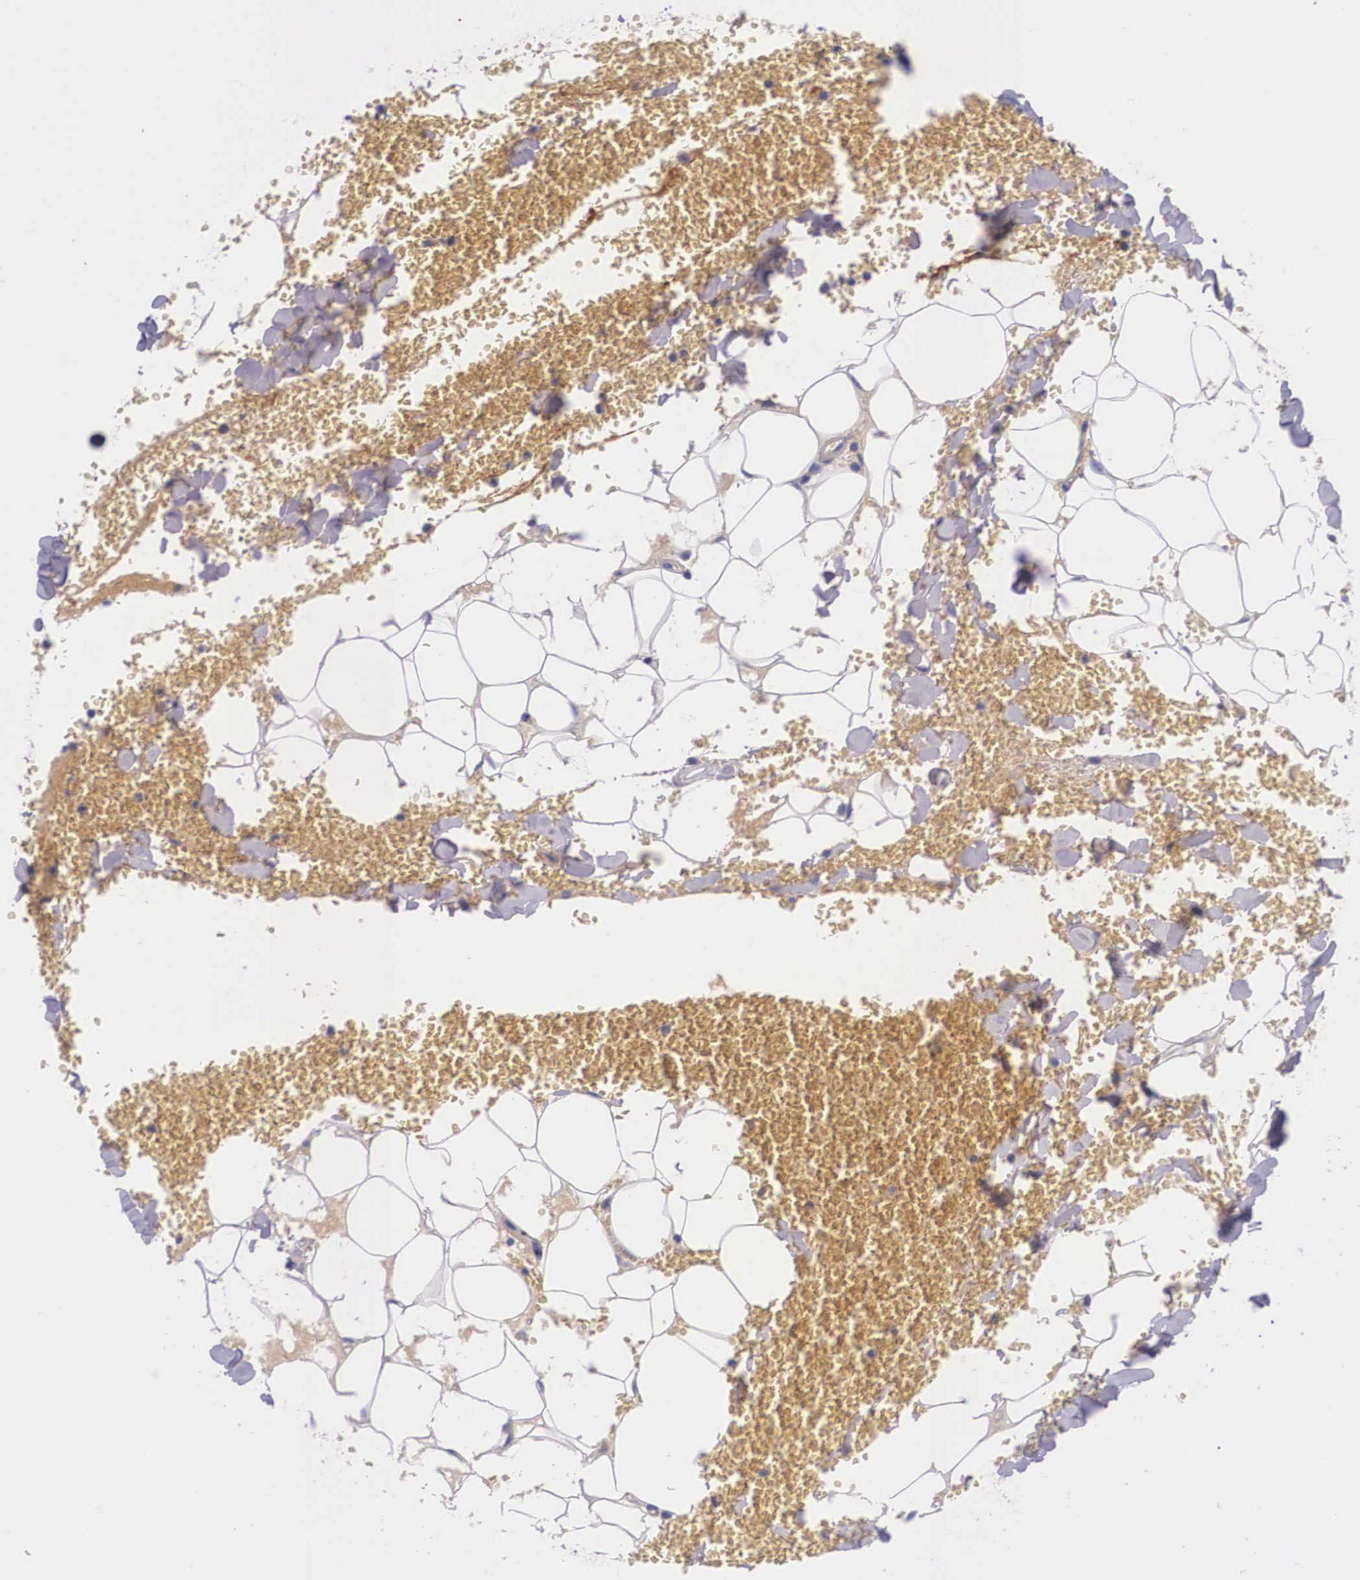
{"staining": {"intensity": "negative", "quantity": "none", "location": "none"}, "tissue": "adipose tissue", "cell_type": "Adipocytes", "image_type": "normal", "snomed": [{"axis": "morphology", "description": "Normal tissue, NOS"}, {"axis": "morphology", "description": "Inflammation, NOS"}, {"axis": "topography", "description": "Lymph node"}, {"axis": "topography", "description": "Peripheral nerve tissue"}], "caption": "High power microscopy photomicrograph of an immunohistochemistry (IHC) photomicrograph of benign adipose tissue, revealing no significant positivity in adipocytes.", "gene": "PLG", "patient": {"sex": "male", "age": 52}}